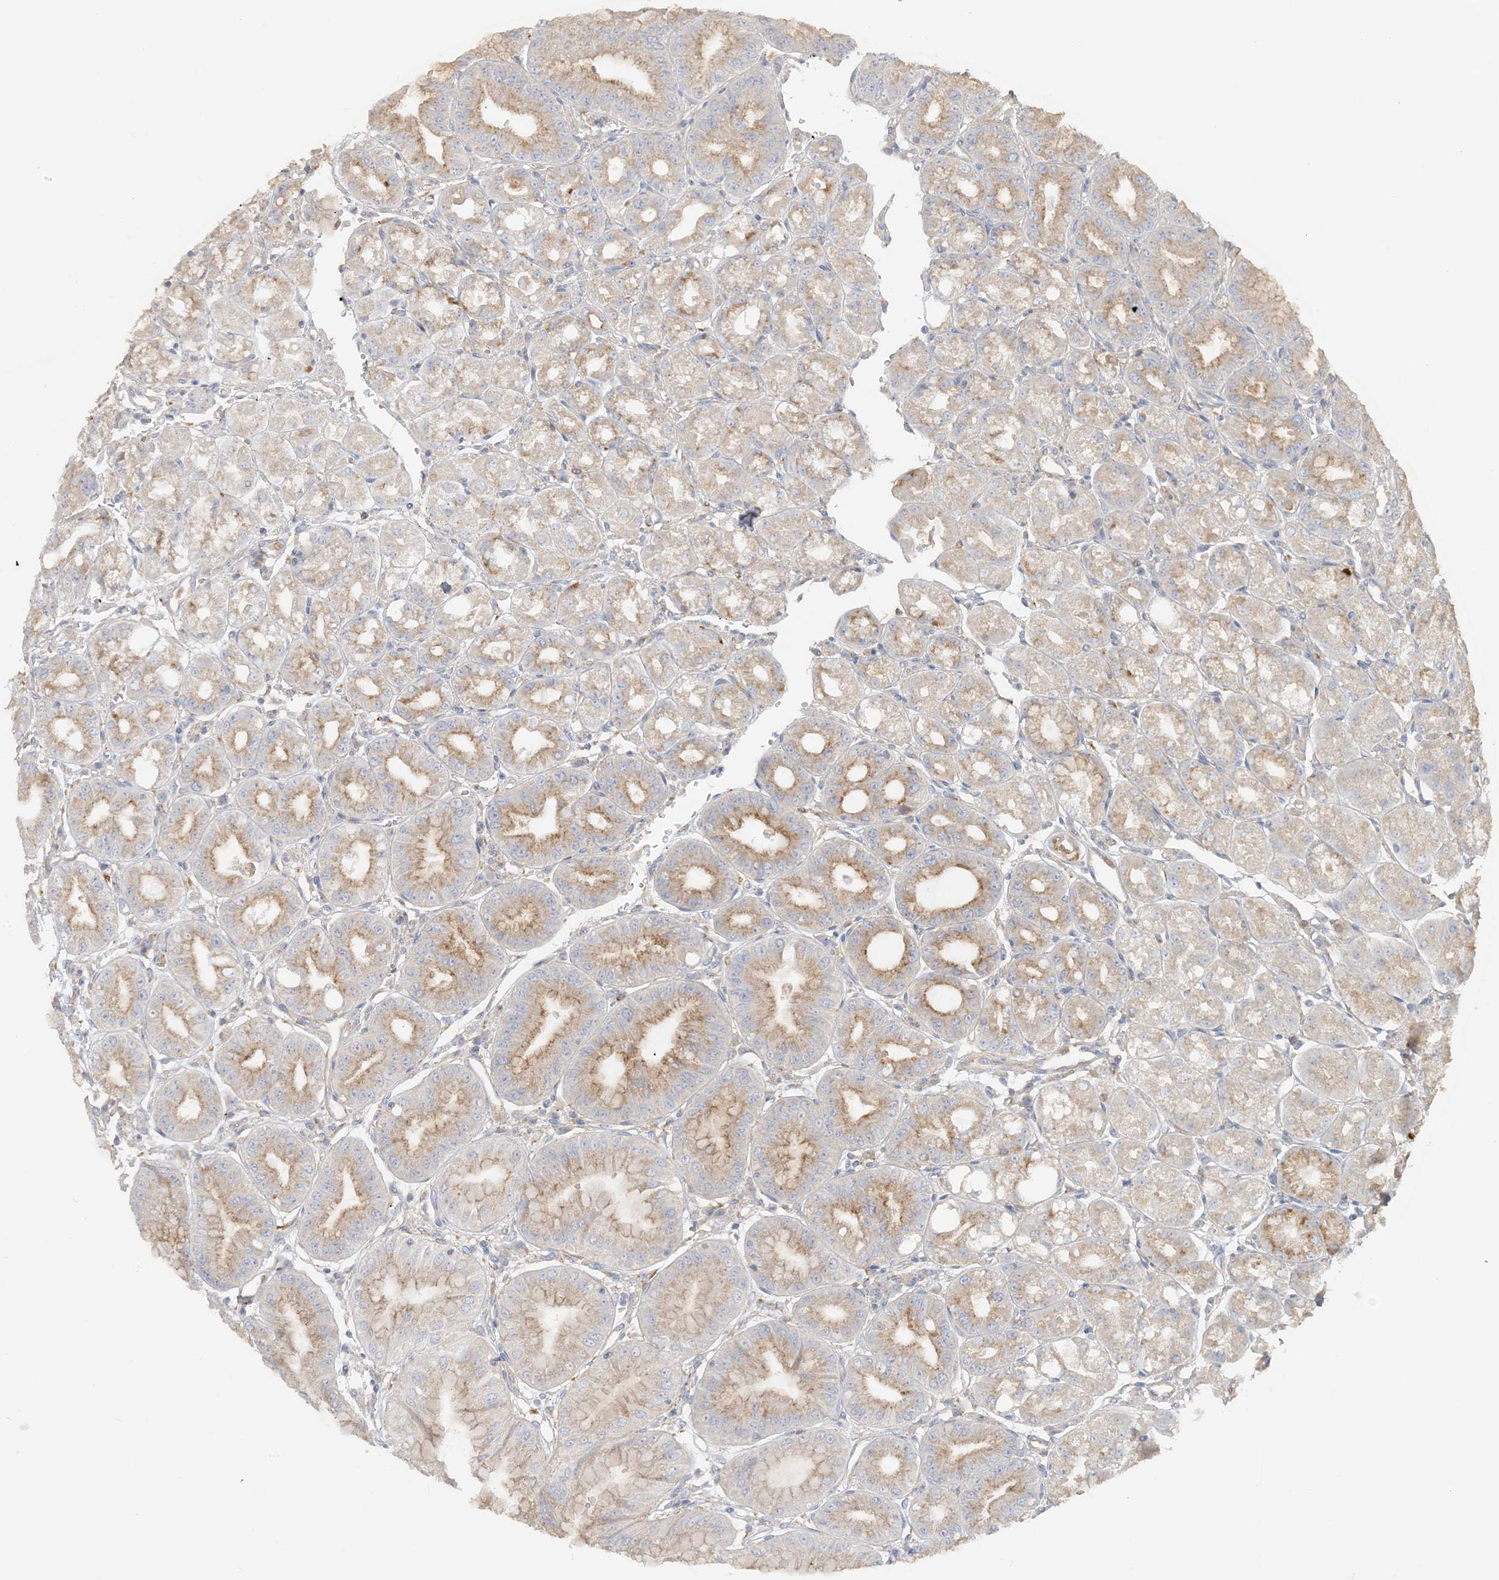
{"staining": {"intensity": "moderate", "quantity": "25%-75%", "location": "cytoplasmic/membranous"}, "tissue": "stomach", "cell_type": "Glandular cells", "image_type": "normal", "snomed": [{"axis": "morphology", "description": "Normal tissue, NOS"}, {"axis": "topography", "description": "Stomach, lower"}], "caption": "An image of stomach stained for a protein displays moderate cytoplasmic/membranous brown staining in glandular cells. (DAB (3,3'-diaminobenzidine) IHC, brown staining for protein, blue staining for nuclei).", "gene": "SPPL2A", "patient": {"sex": "male", "age": 71}}